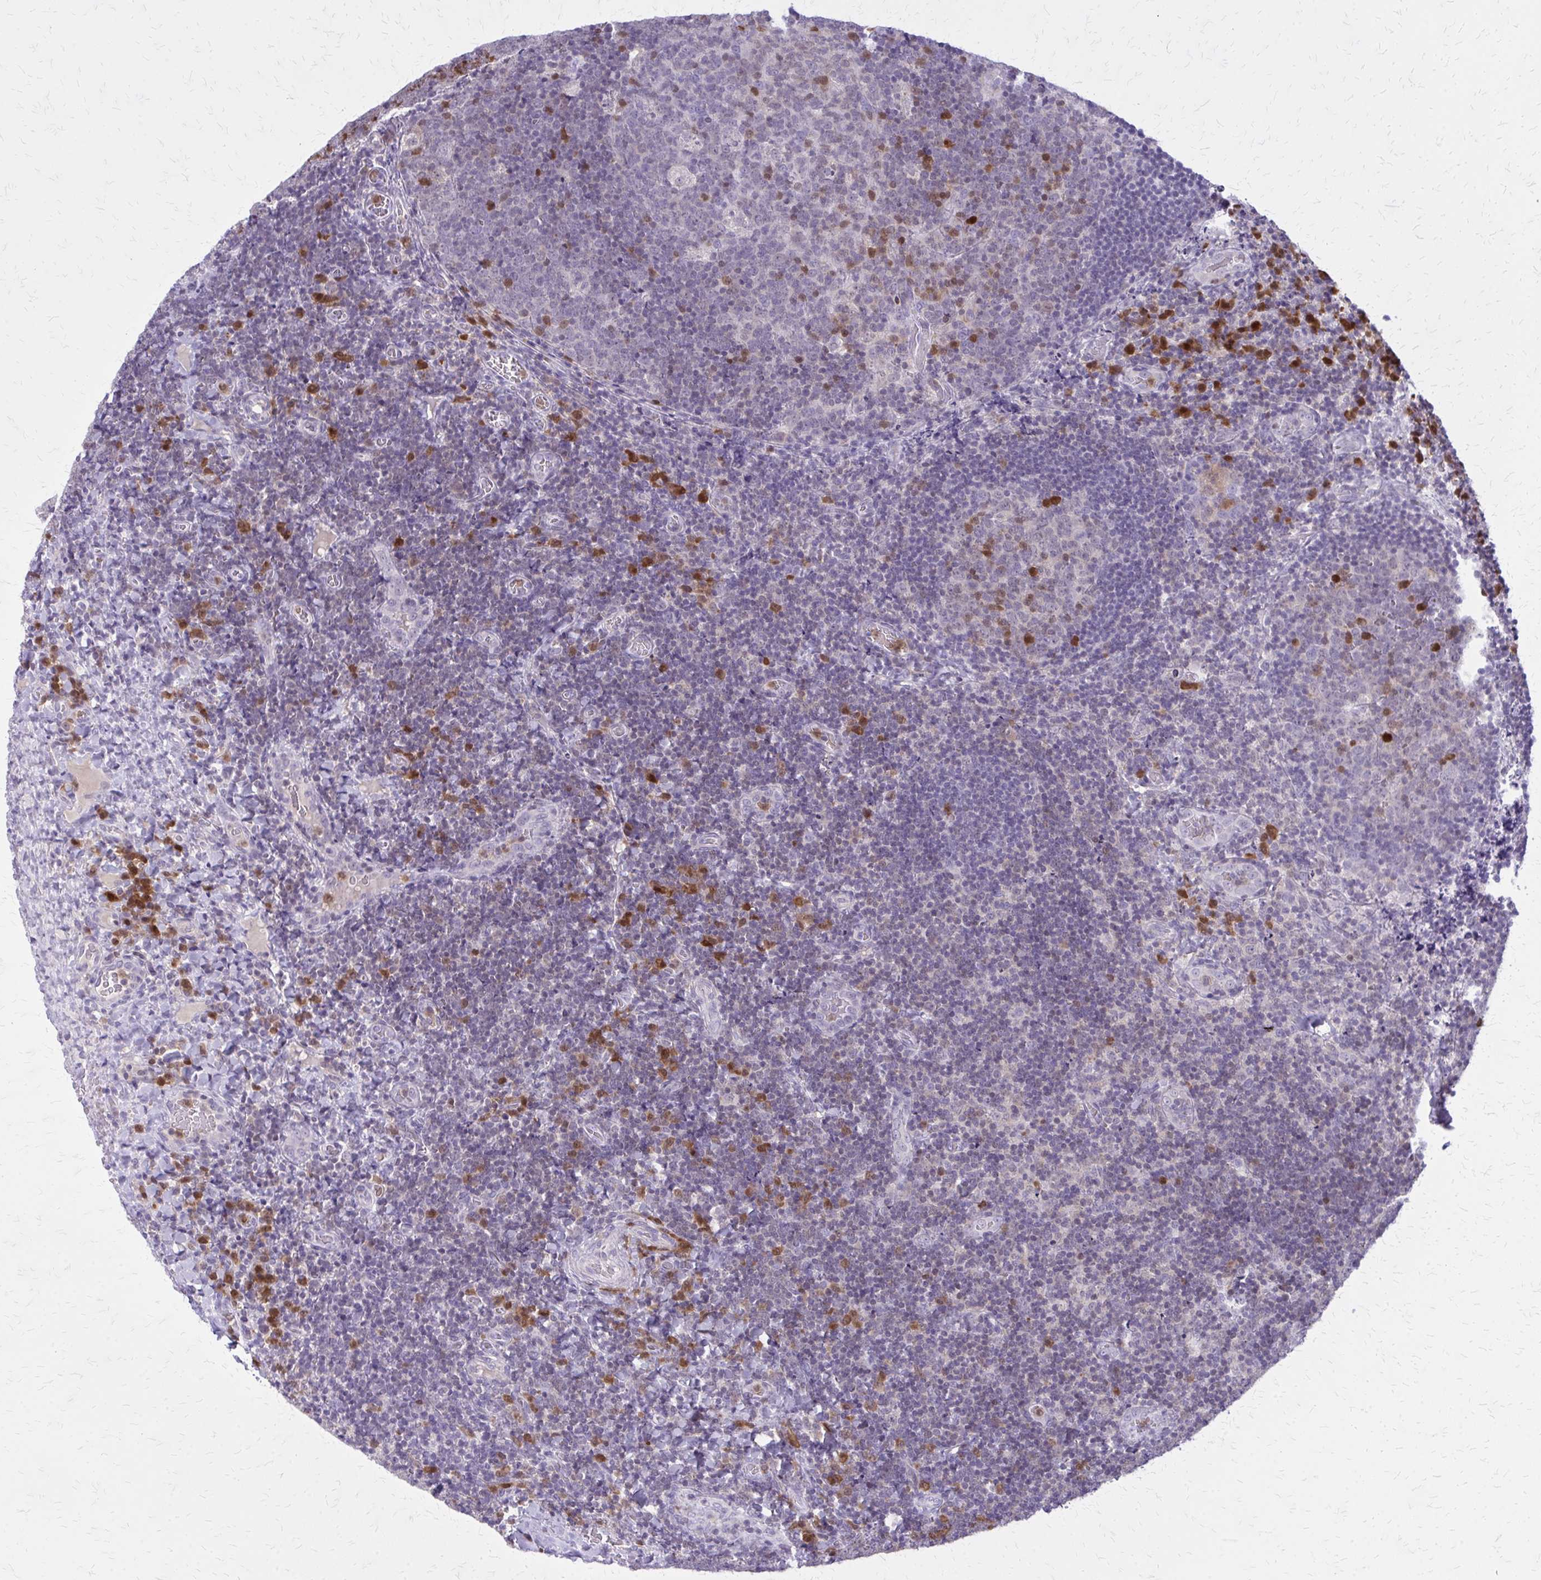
{"staining": {"intensity": "strong", "quantity": "<25%", "location": "cytoplasmic/membranous,nuclear"}, "tissue": "tonsil", "cell_type": "Germinal center cells", "image_type": "normal", "snomed": [{"axis": "morphology", "description": "Normal tissue, NOS"}, {"axis": "topography", "description": "Tonsil"}], "caption": "Brown immunohistochemical staining in unremarkable human tonsil exhibits strong cytoplasmic/membranous,nuclear positivity in about <25% of germinal center cells.", "gene": "GLRX", "patient": {"sex": "male", "age": 17}}